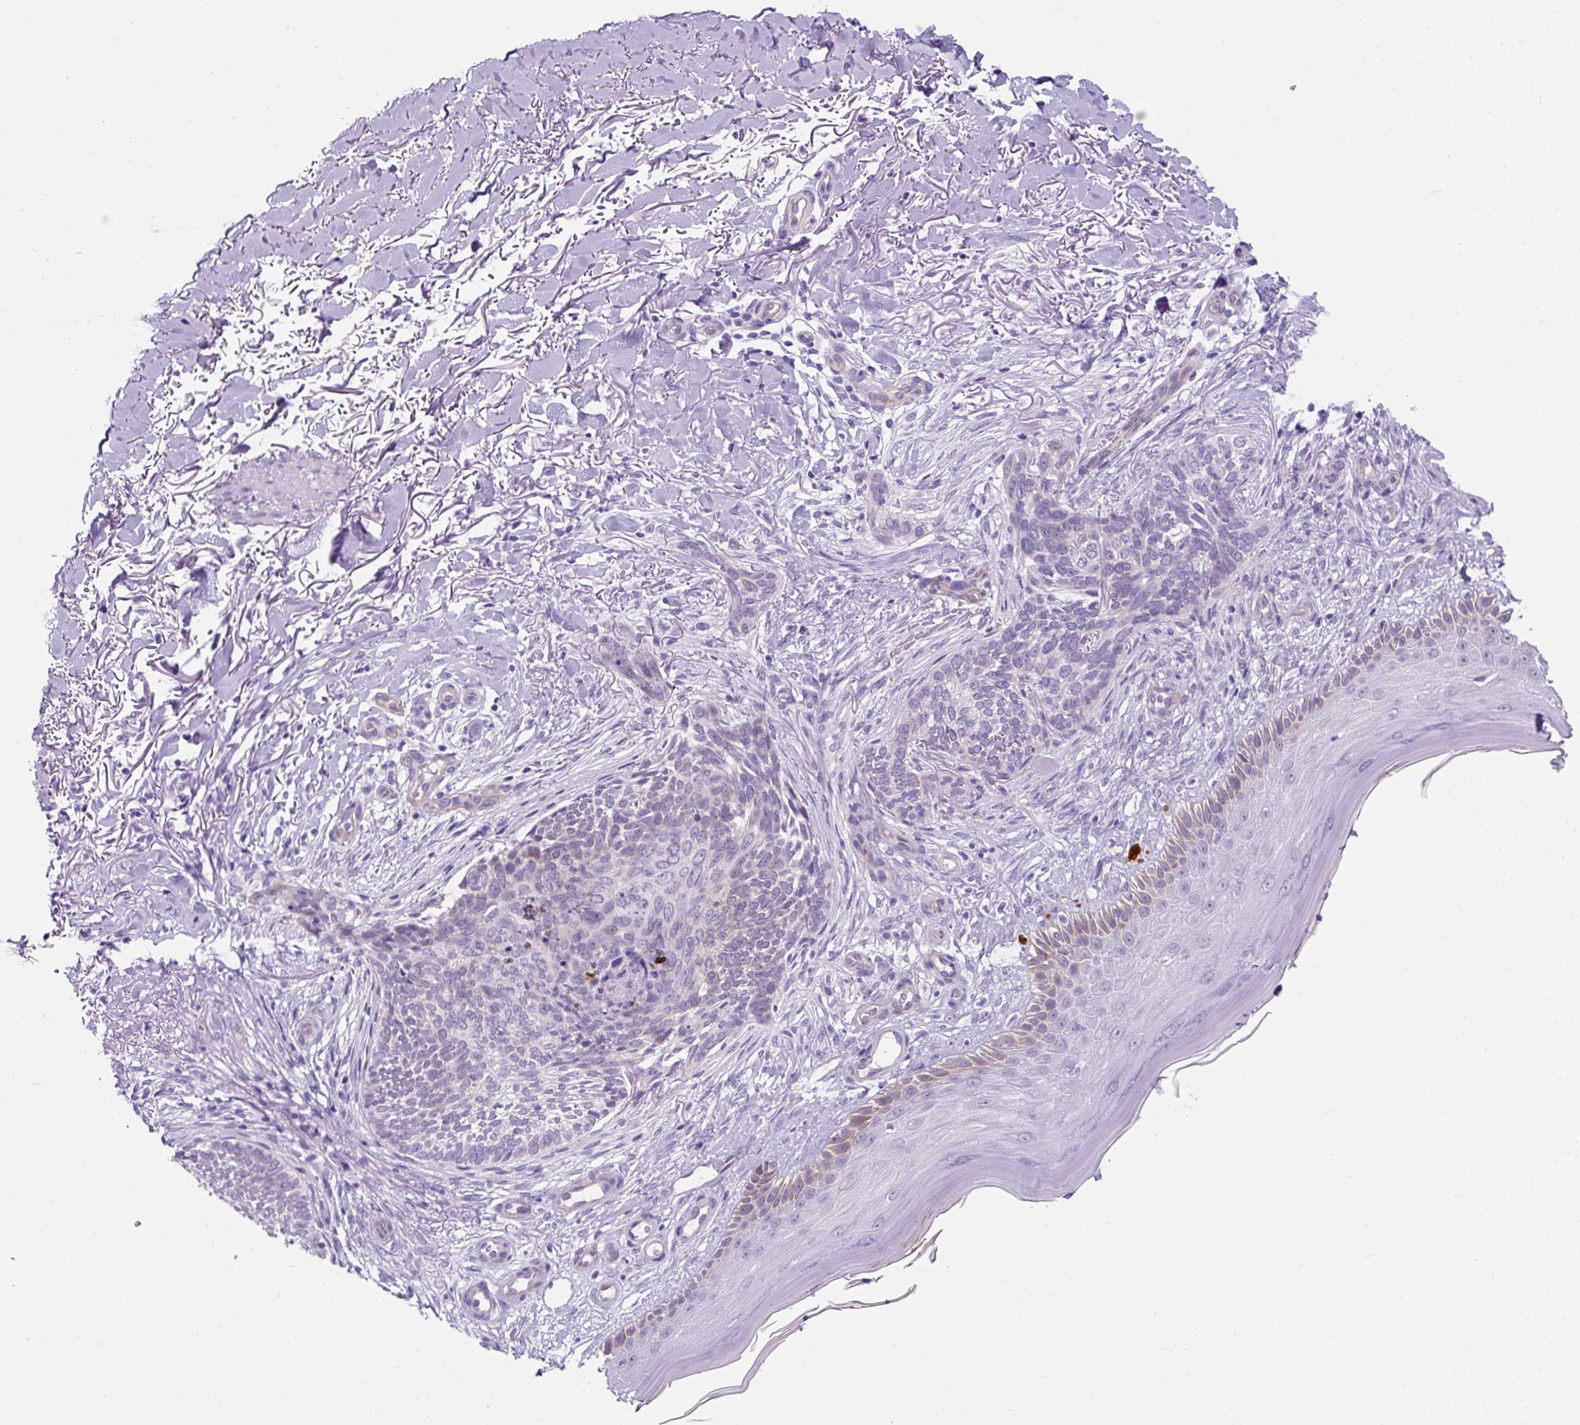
{"staining": {"intensity": "negative", "quantity": "none", "location": "none"}, "tissue": "skin cancer", "cell_type": "Tumor cells", "image_type": "cancer", "snomed": [{"axis": "morphology", "description": "Normal tissue, NOS"}, {"axis": "morphology", "description": "Basal cell carcinoma"}, {"axis": "topography", "description": "Skin"}], "caption": "Tumor cells show no significant protein expression in skin basal cell carcinoma.", "gene": "KRT12", "patient": {"sex": "female", "age": 67}}